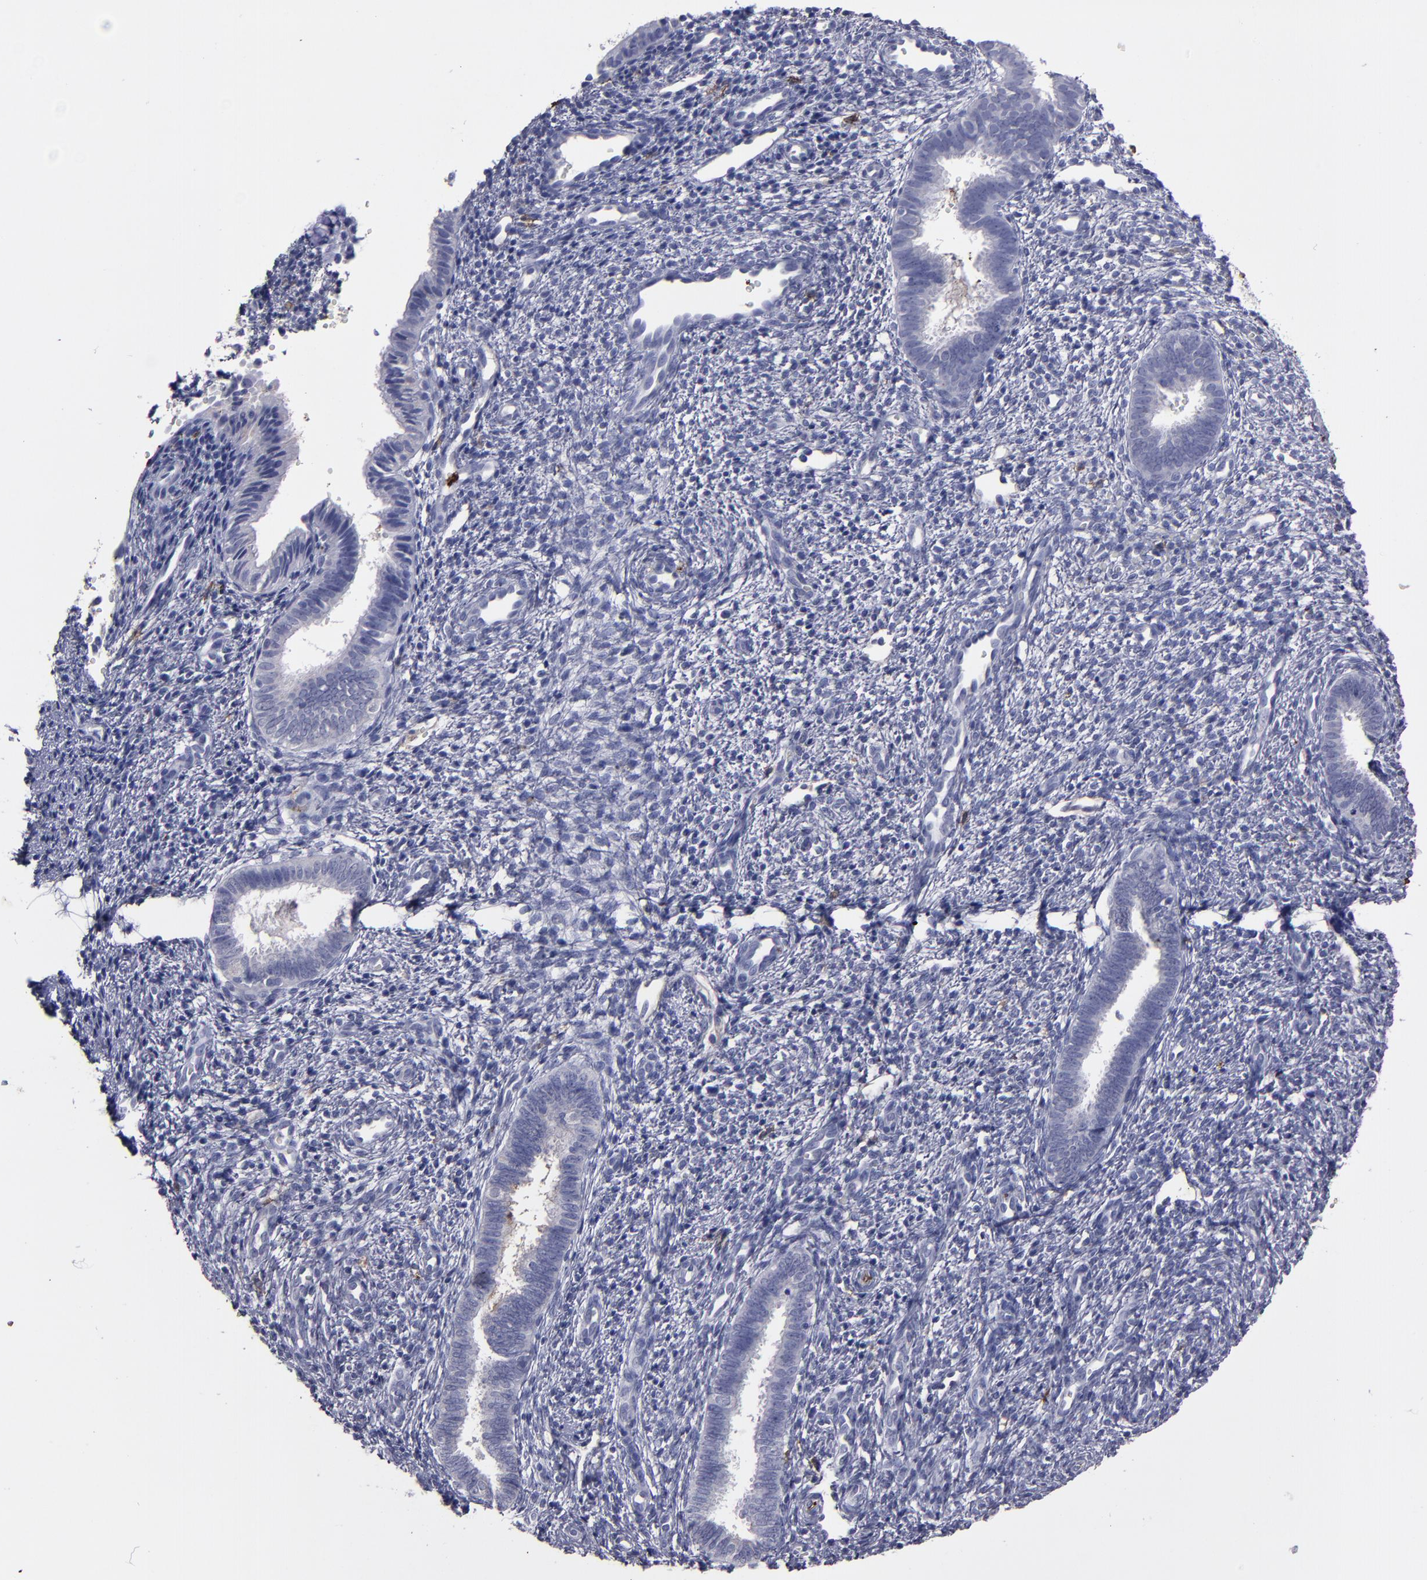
{"staining": {"intensity": "negative", "quantity": "none", "location": "none"}, "tissue": "endometrium", "cell_type": "Cells in endometrial stroma", "image_type": "normal", "snomed": [{"axis": "morphology", "description": "Normal tissue, NOS"}, {"axis": "topography", "description": "Endometrium"}], "caption": "Human endometrium stained for a protein using immunohistochemistry (IHC) exhibits no expression in cells in endometrial stroma.", "gene": "CD36", "patient": {"sex": "female", "age": 27}}